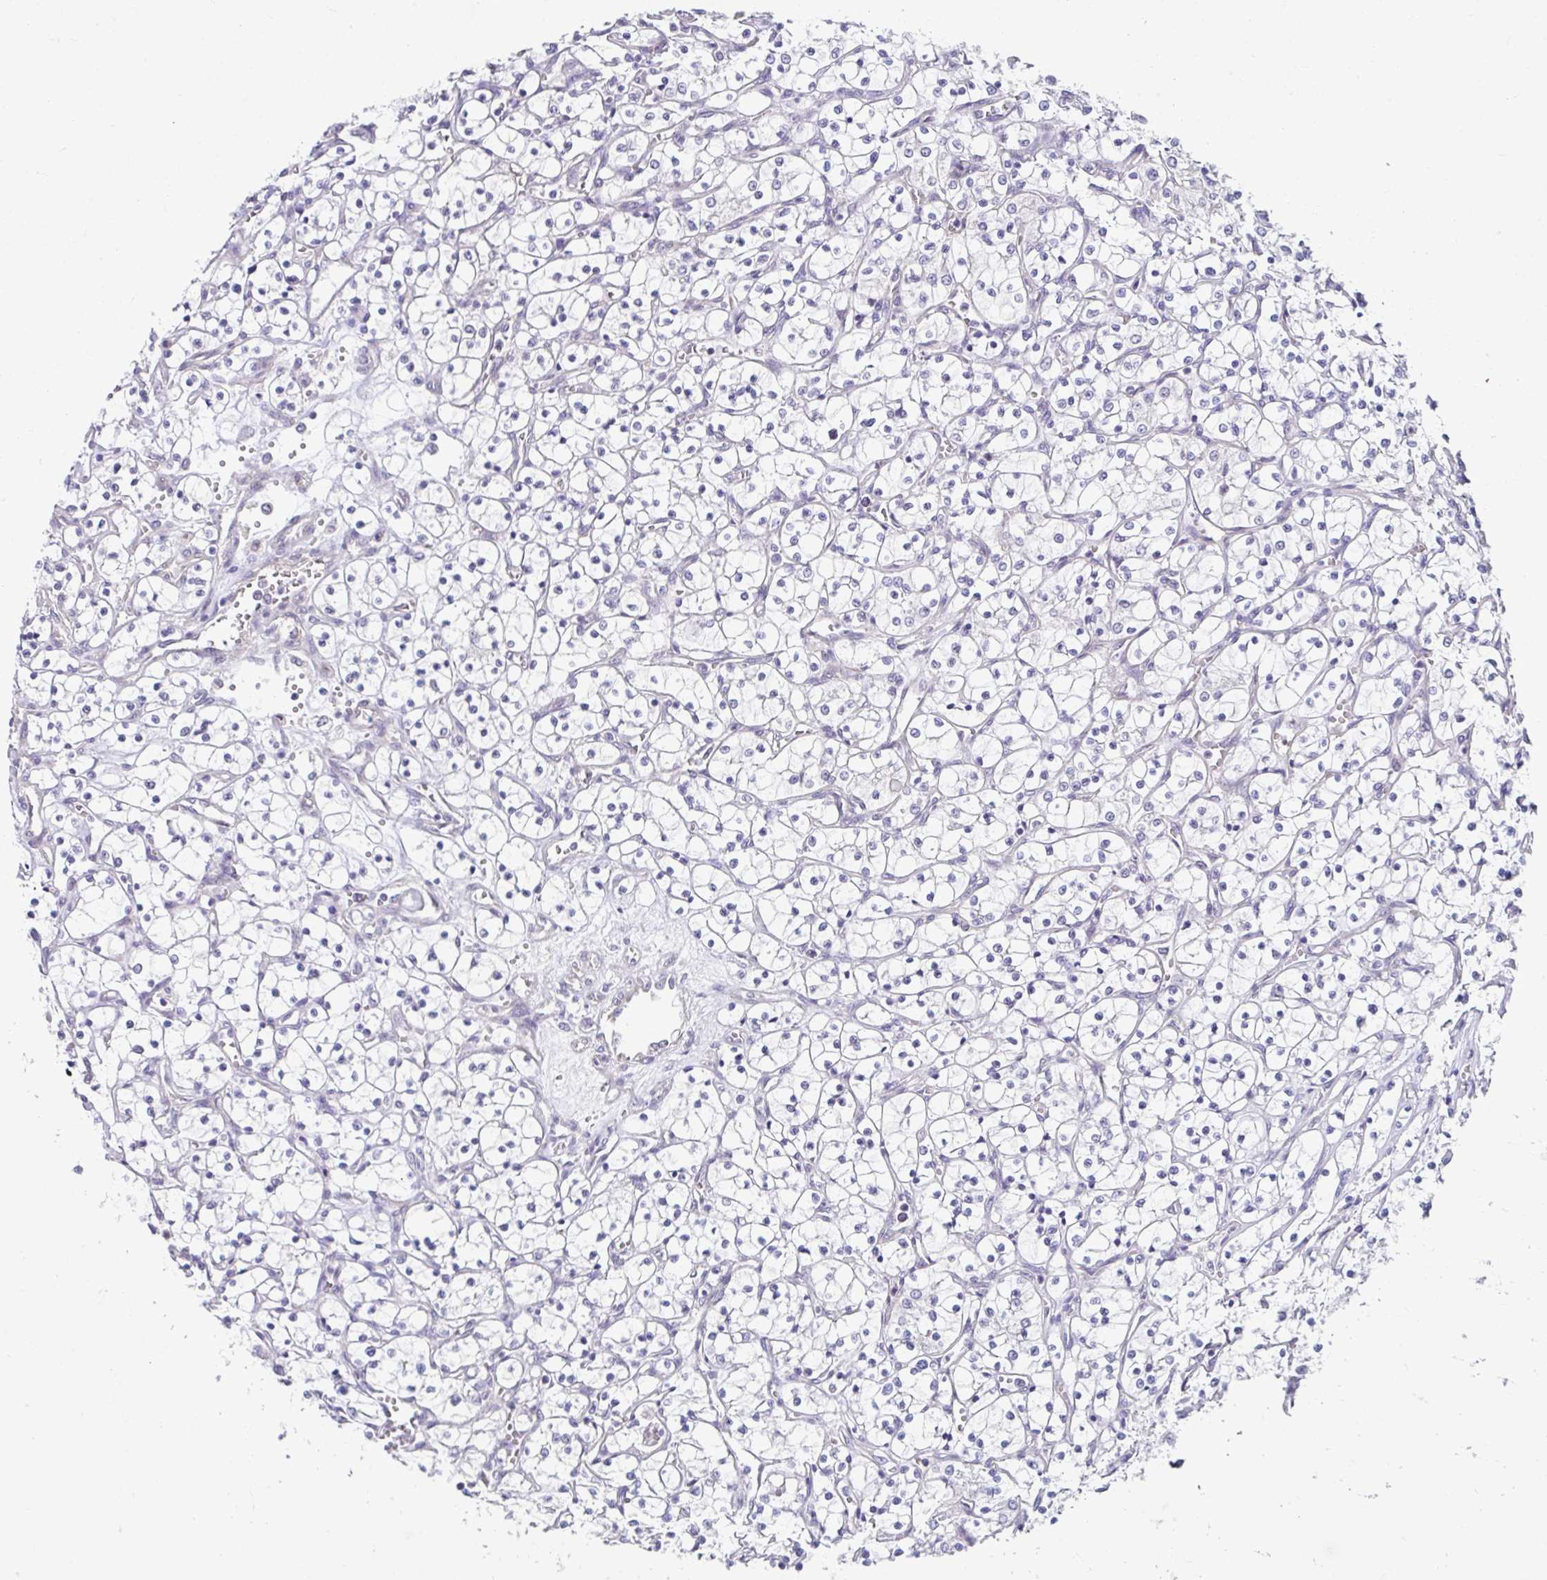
{"staining": {"intensity": "negative", "quantity": "none", "location": "none"}, "tissue": "renal cancer", "cell_type": "Tumor cells", "image_type": "cancer", "snomed": [{"axis": "morphology", "description": "Adenocarcinoma, NOS"}, {"axis": "topography", "description": "Kidney"}], "caption": "Immunohistochemistry (IHC) of renal cancer (adenocarcinoma) reveals no positivity in tumor cells.", "gene": "NT5C1B", "patient": {"sex": "female", "age": 69}}